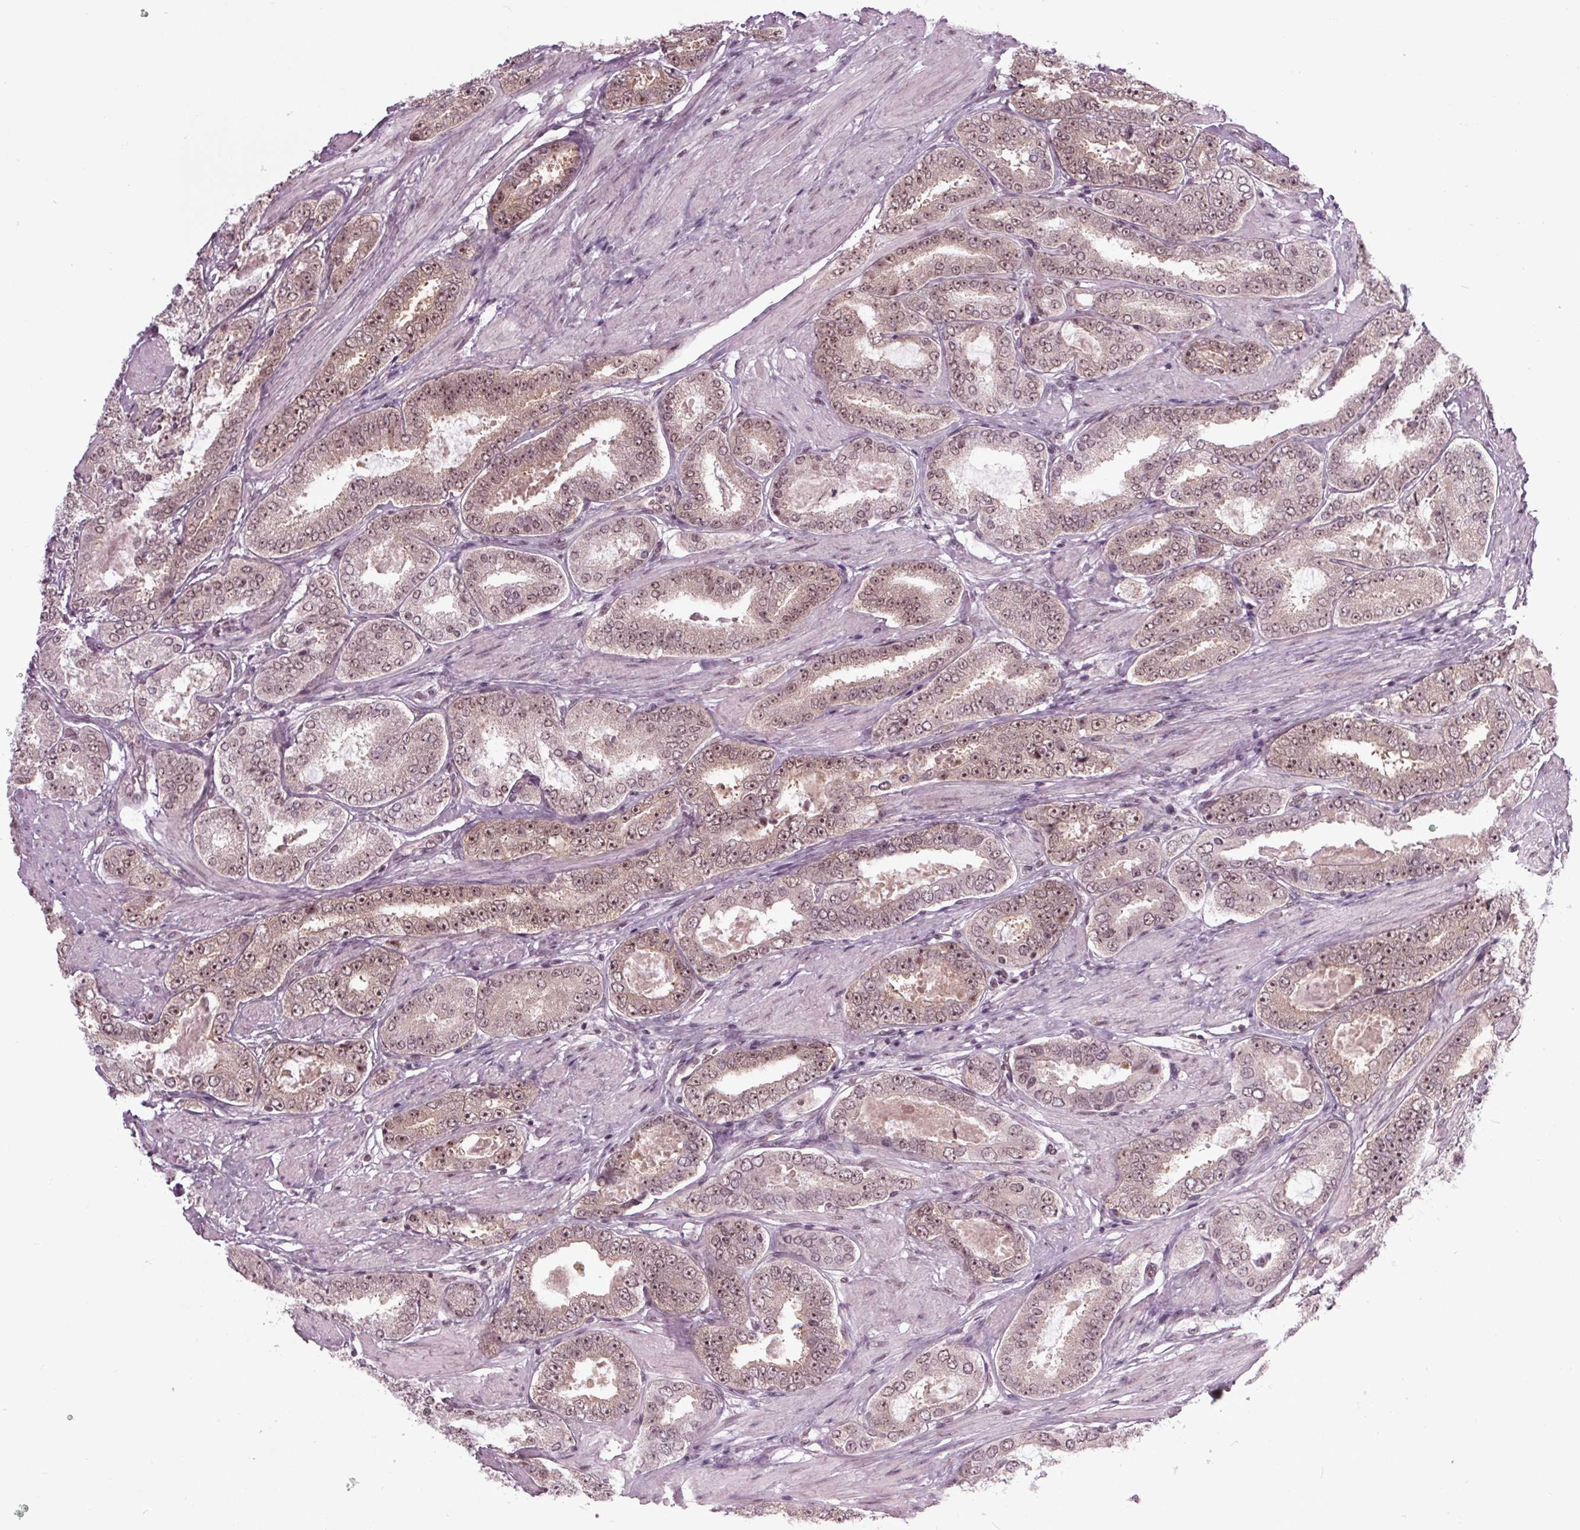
{"staining": {"intensity": "moderate", "quantity": "25%-75%", "location": "nuclear"}, "tissue": "prostate cancer", "cell_type": "Tumor cells", "image_type": "cancer", "snomed": [{"axis": "morphology", "description": "Adenocarcinoma, High grade"}, {"axis": "topography", "description": "Prostate"}], "caption": "High-grade adenocarcinoma (prostate) tissue demonstrates moderate nuclear positivity in about 25%-75% of tumor cells", "gene": "DDX41", "patient": {"sex": "male", "age": 63}}